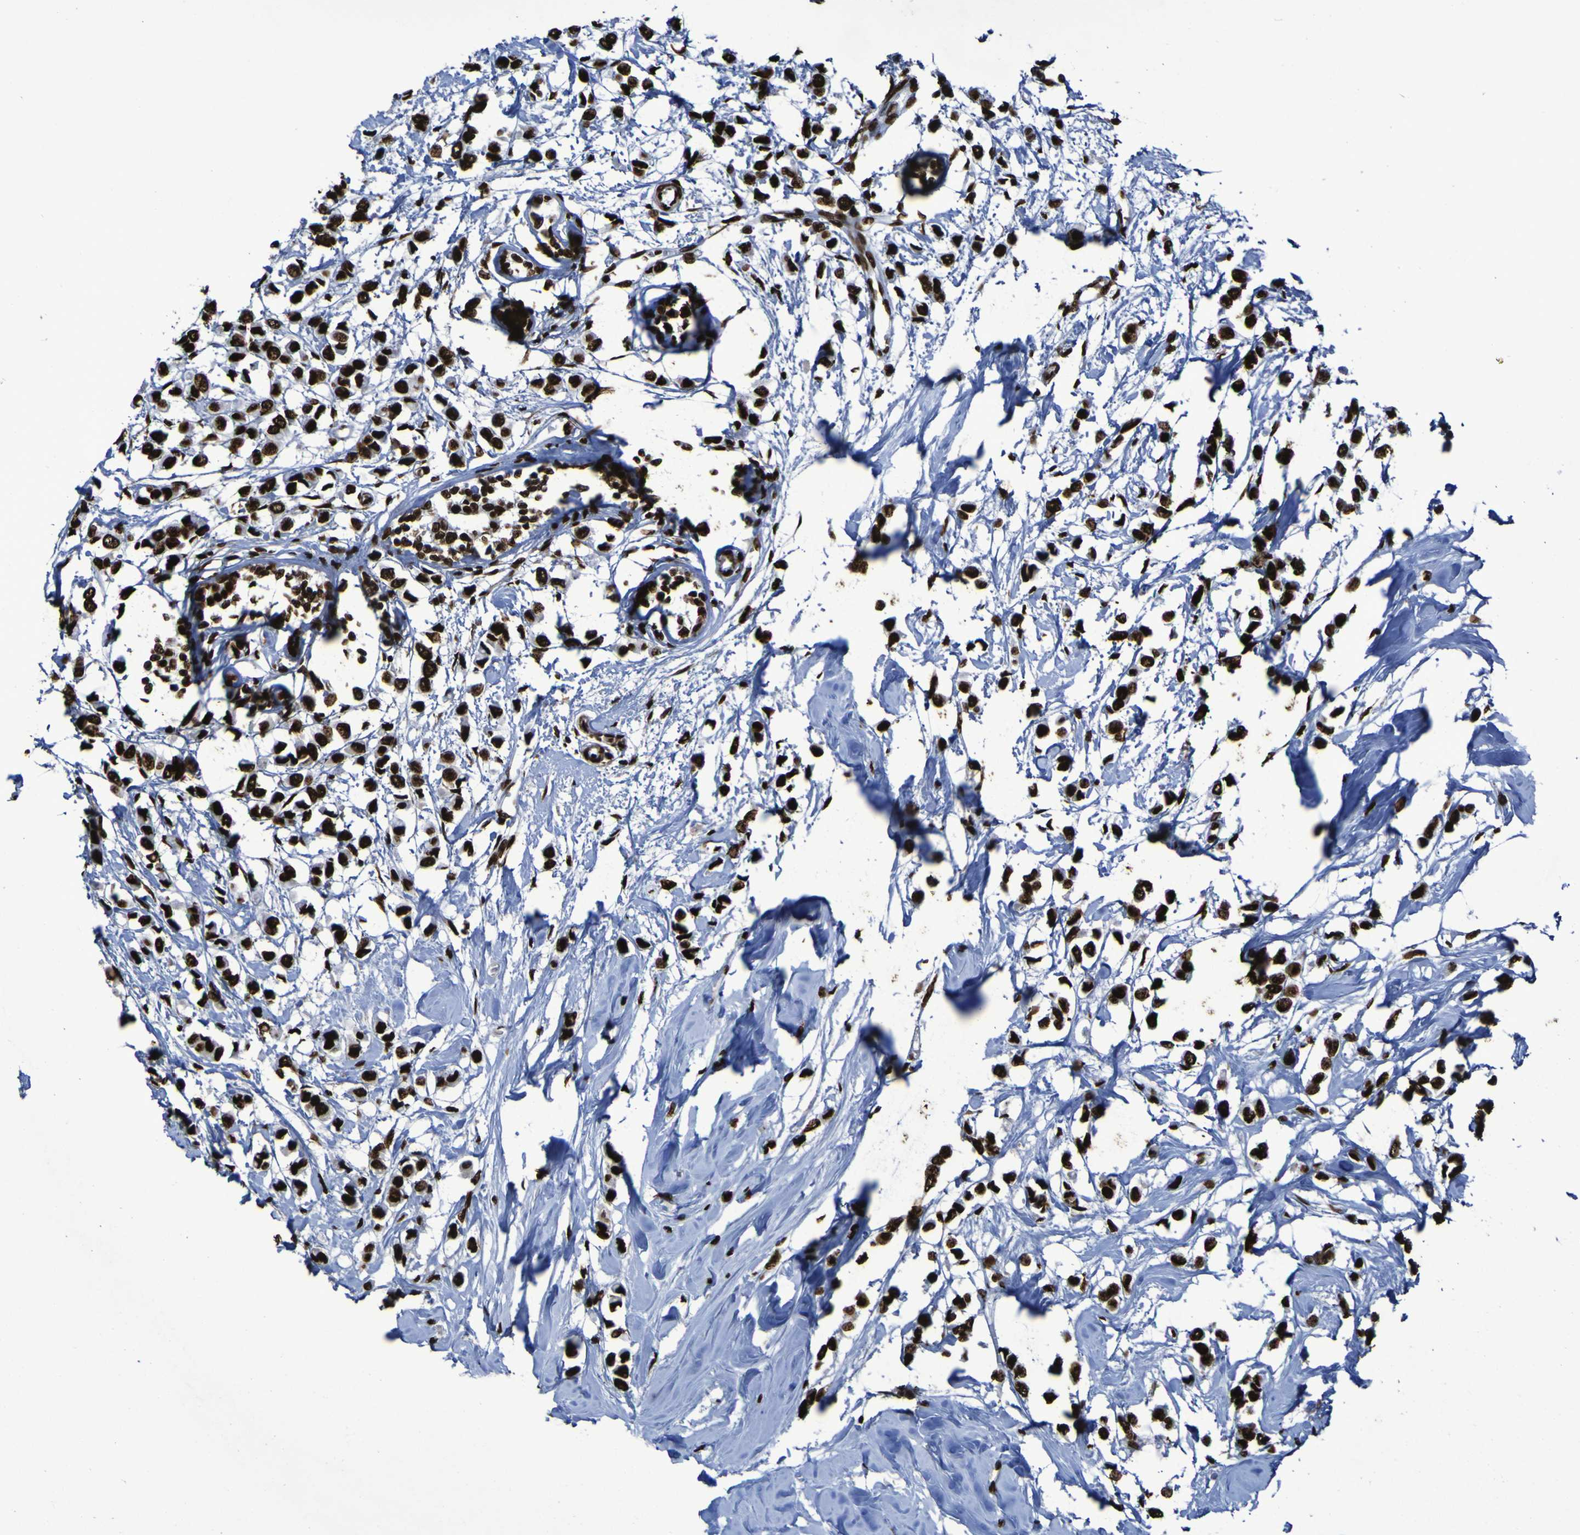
{"staining": {"intensity": "strong", "quantity": ">75%", "location": "nuclear"}, "tissue": "breast cancer", "cell_type": "Tumor cells", "image_type": "cancer", "snomed": [{"axis": "morphology", "description": "Lobular carcinoma"}, {"axis": "topography", "description": "Breast"}], "caption": "IHC of lobular carcinoma (breast) shows high levels of strong nuclear expression in approximately >75% of tumor cells.", "gene": "NPM1", "patient": {"sex": "female", "age": 51}}